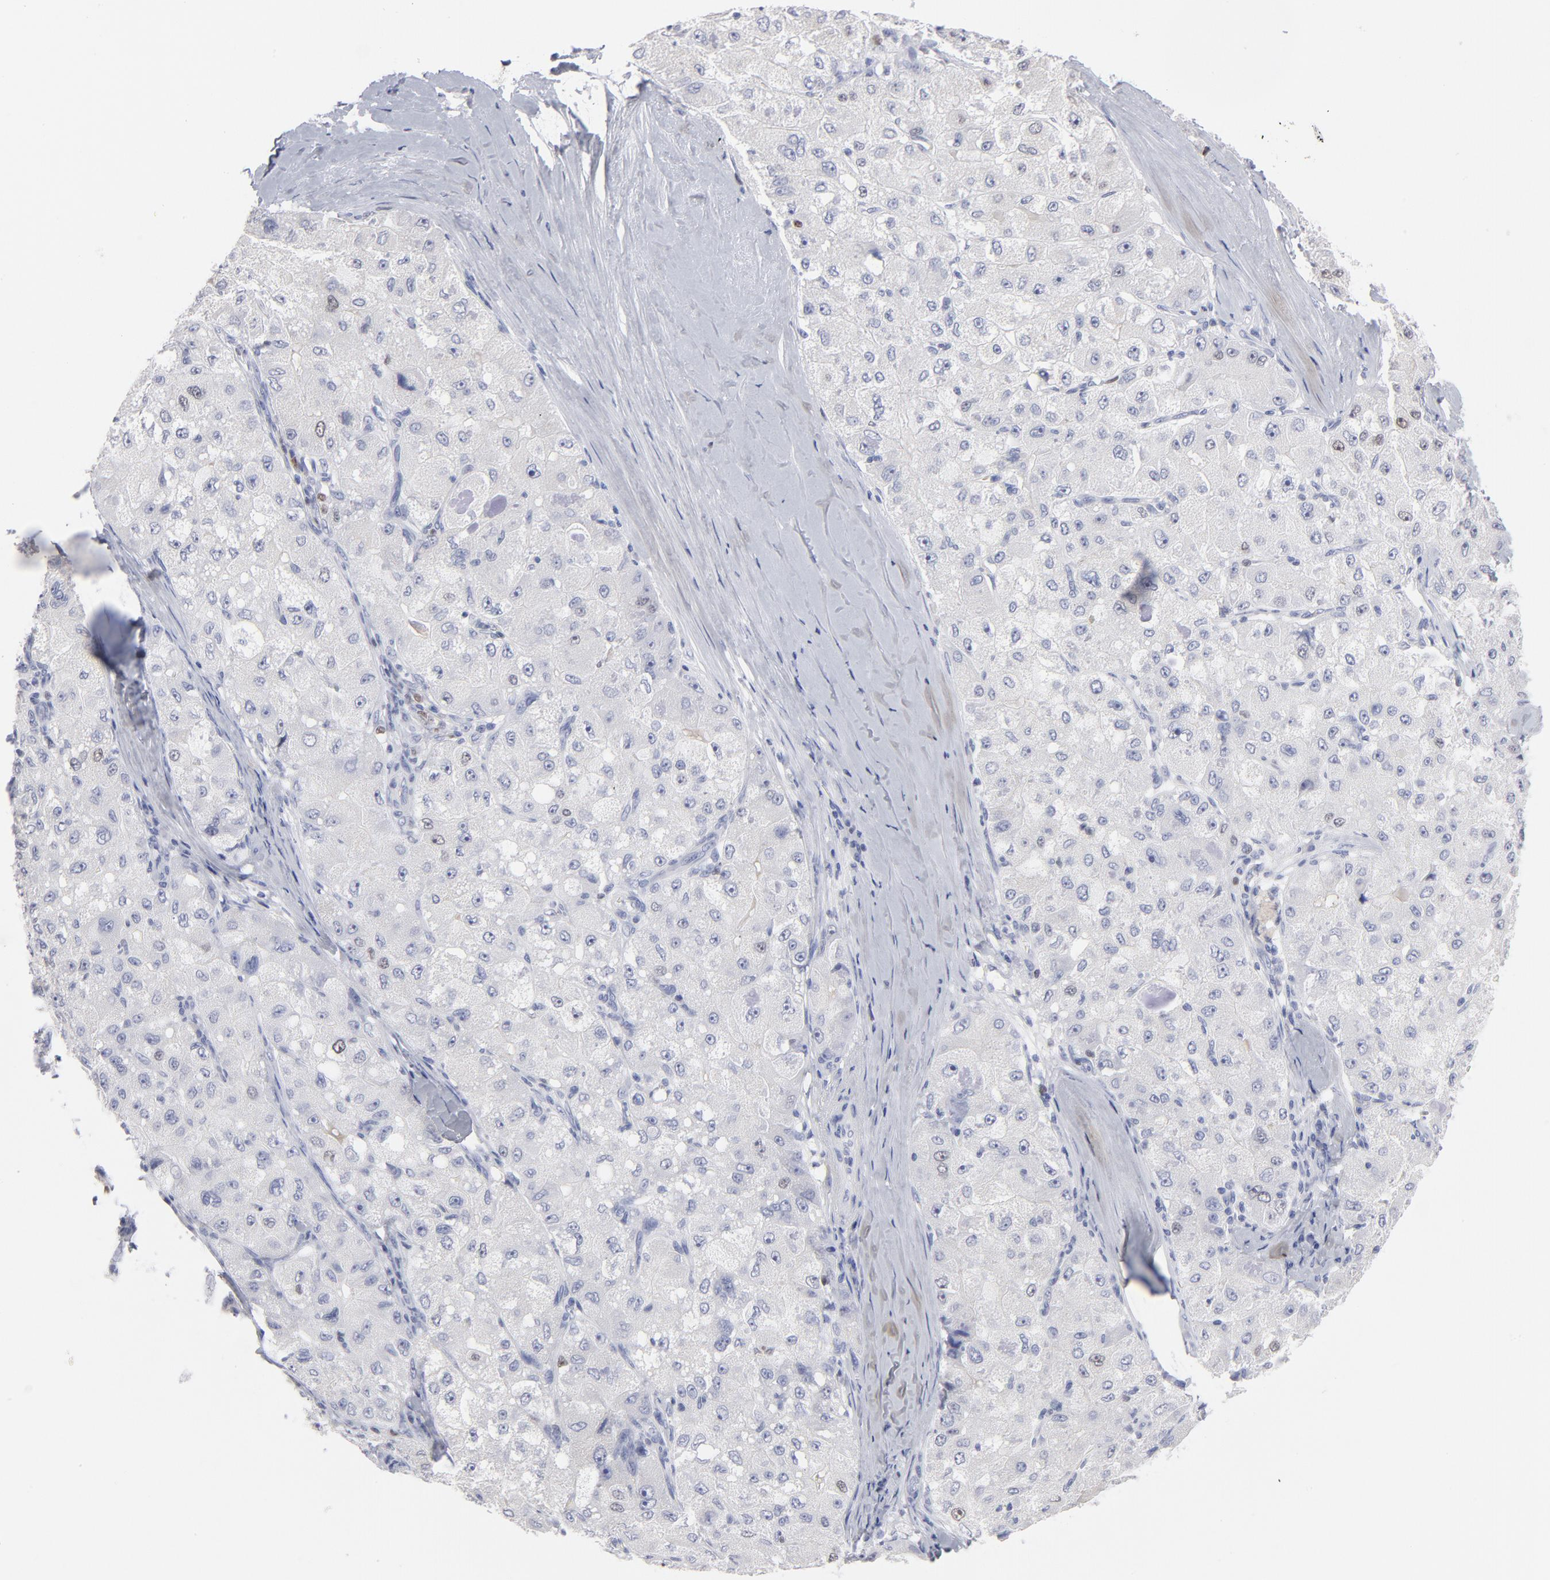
{"staining": {"intensity": "negative", "quantity": "none", "location": "none"}, "tissue": "liver cancer", "cell_type": "Tumor cells", "image_type": "cancer", "snomed": [{"axis": "morphology", "description": "Carcinoma, Hepatocellular, NOS"}, {"axis": "topography", "description": "Liver"}], "caption": "Micrograph shows no significant protein expression in tumor cells of liver cancer. The staining is performed using DAB (3,3'-diaminobenzidine) brown chromogen with nuclei counter-stained in using hematoxylin.", "gene": "MCM7", "patient": {"sex": "male", "age": 80}}